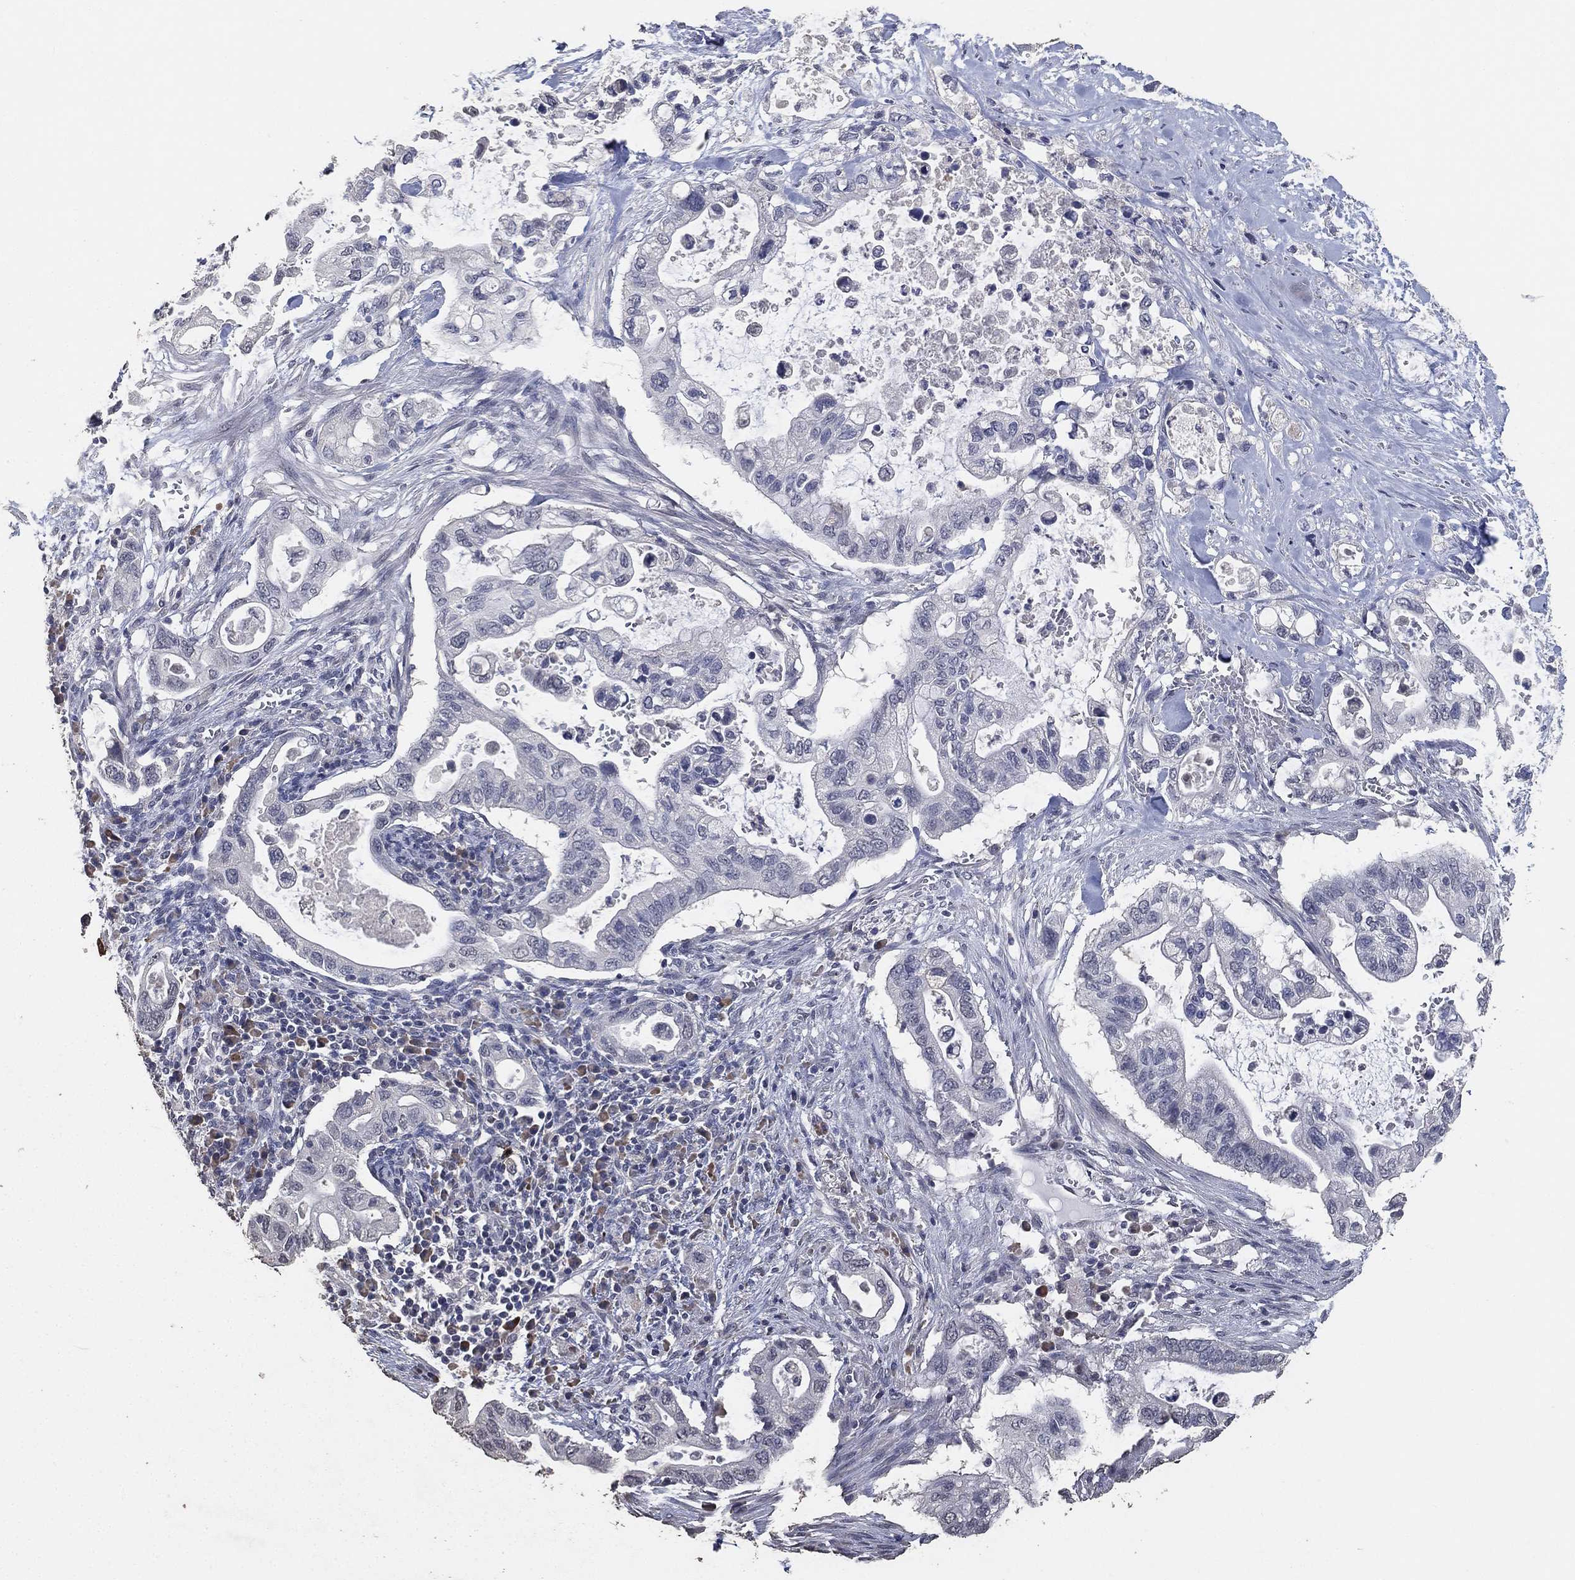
{"staining": {"intensity": "negative", "quantity": "none", "location": "none"}, "tissue": "pancreatic cancer", "cell_type": "Tumor cells", "image_type": "cancer", "snomed": [{"axis": "morphology", "description": "Adenocarcinoma, NOS"}, {"axis": "topography", "description": "Pancreas"}], "caption": "This is an immunohistochemistry image of pancreatic adenocarcinoma. There is no expression in tumor cells.", "gene": "DSG1", "patient": {"sex": "female", "age": 72}}